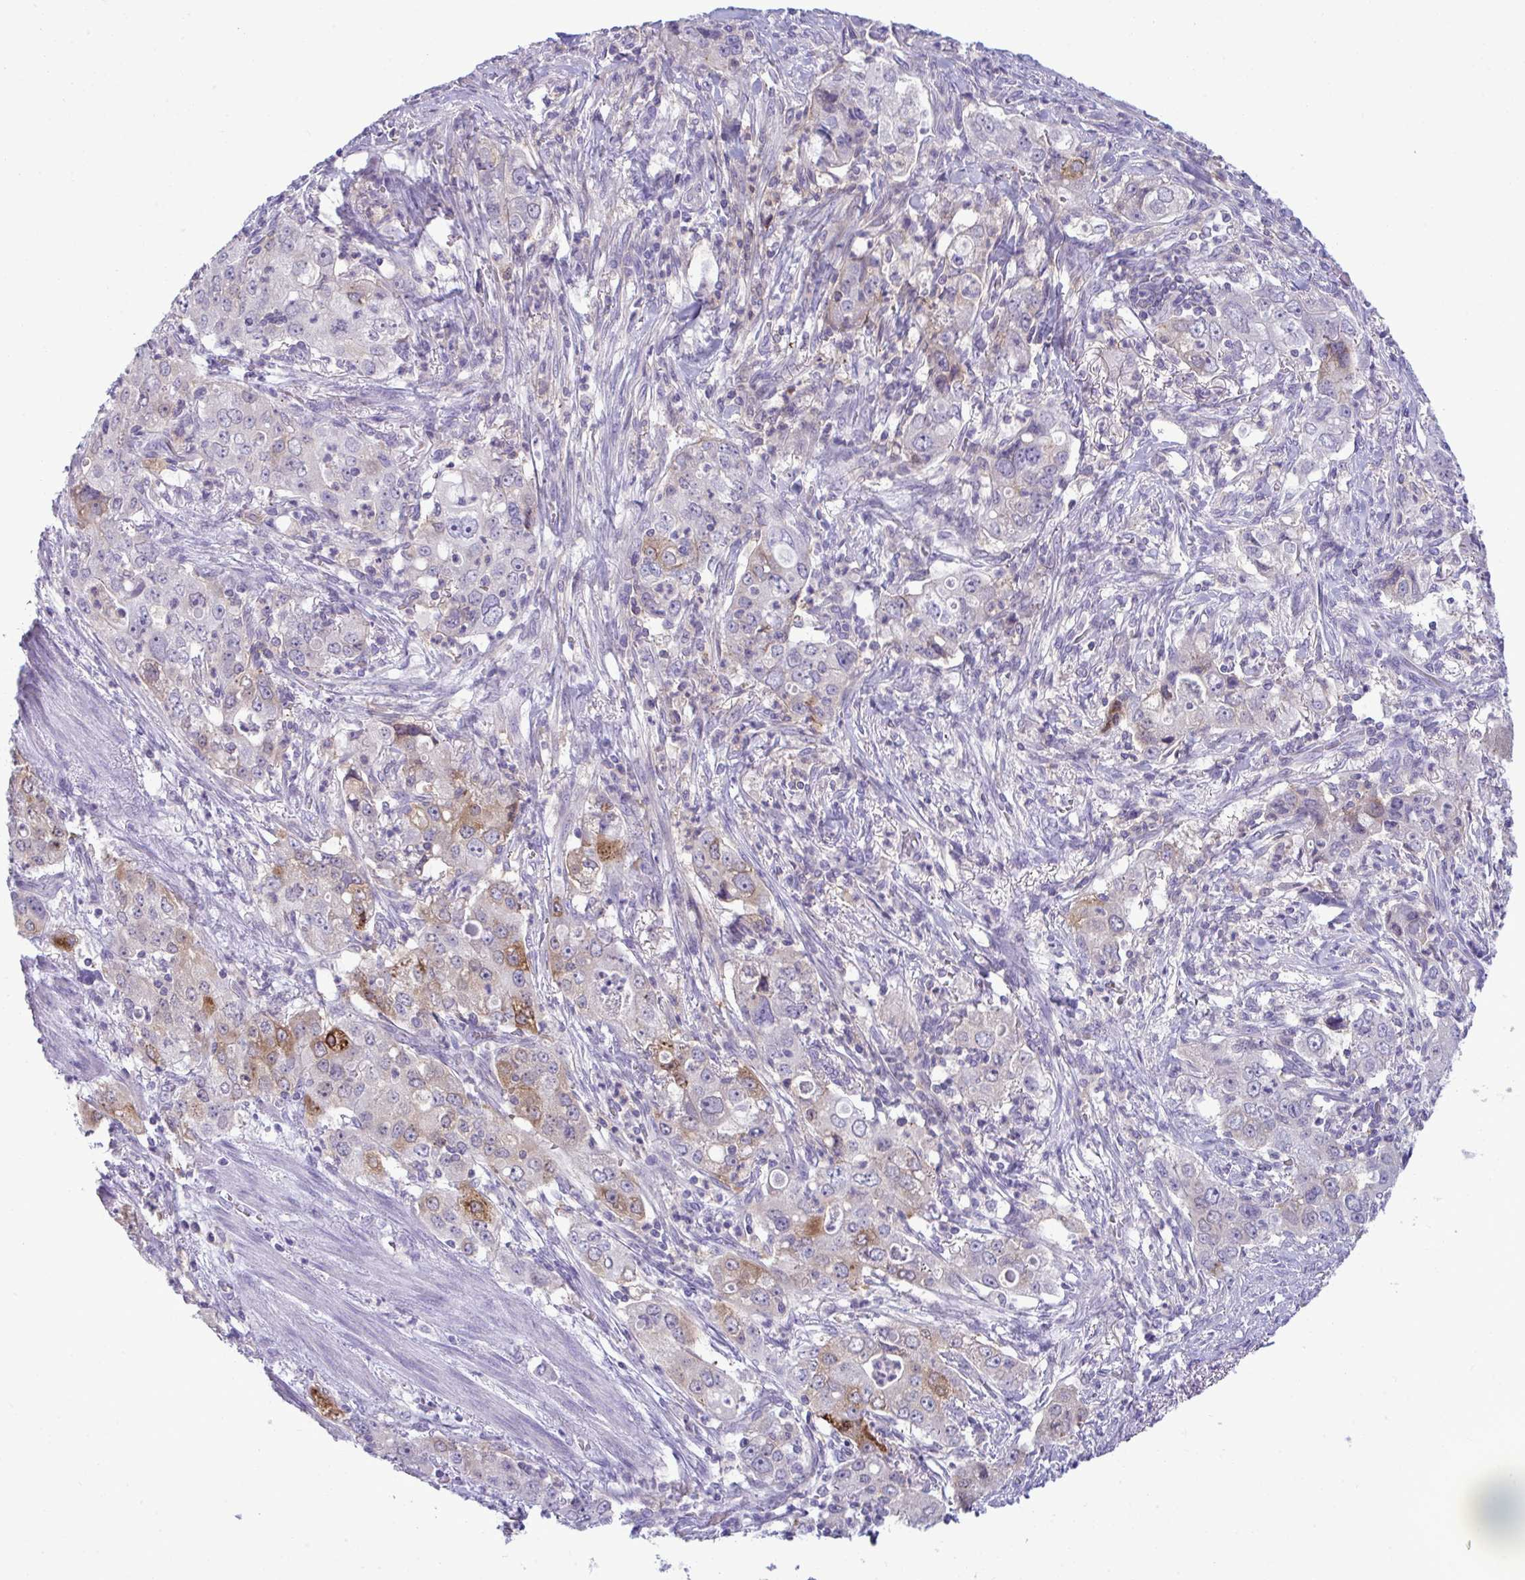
{"staining": {"intensity": "moderate", "quantity": "<25%", "location": "cytoplasmic/membranous"}, "tissue": "stomach cancer", "cell_type": "Tumor cells", "image_type": "cancer", "snomed": [{"axis": "morphology", "description": "Adenocarcinoma, NOS"}, {"axis": "topography", "description": "Stomach, upper"}], "caption": "Protein positivity by immunohistochemistry (IHC) shows moderate cytoplasmic/membranous staining in approximately <25% of tumor cells in stomach cancer.", "gene": "RGPD5", "patient": {"sex": "male", "age": 75}}